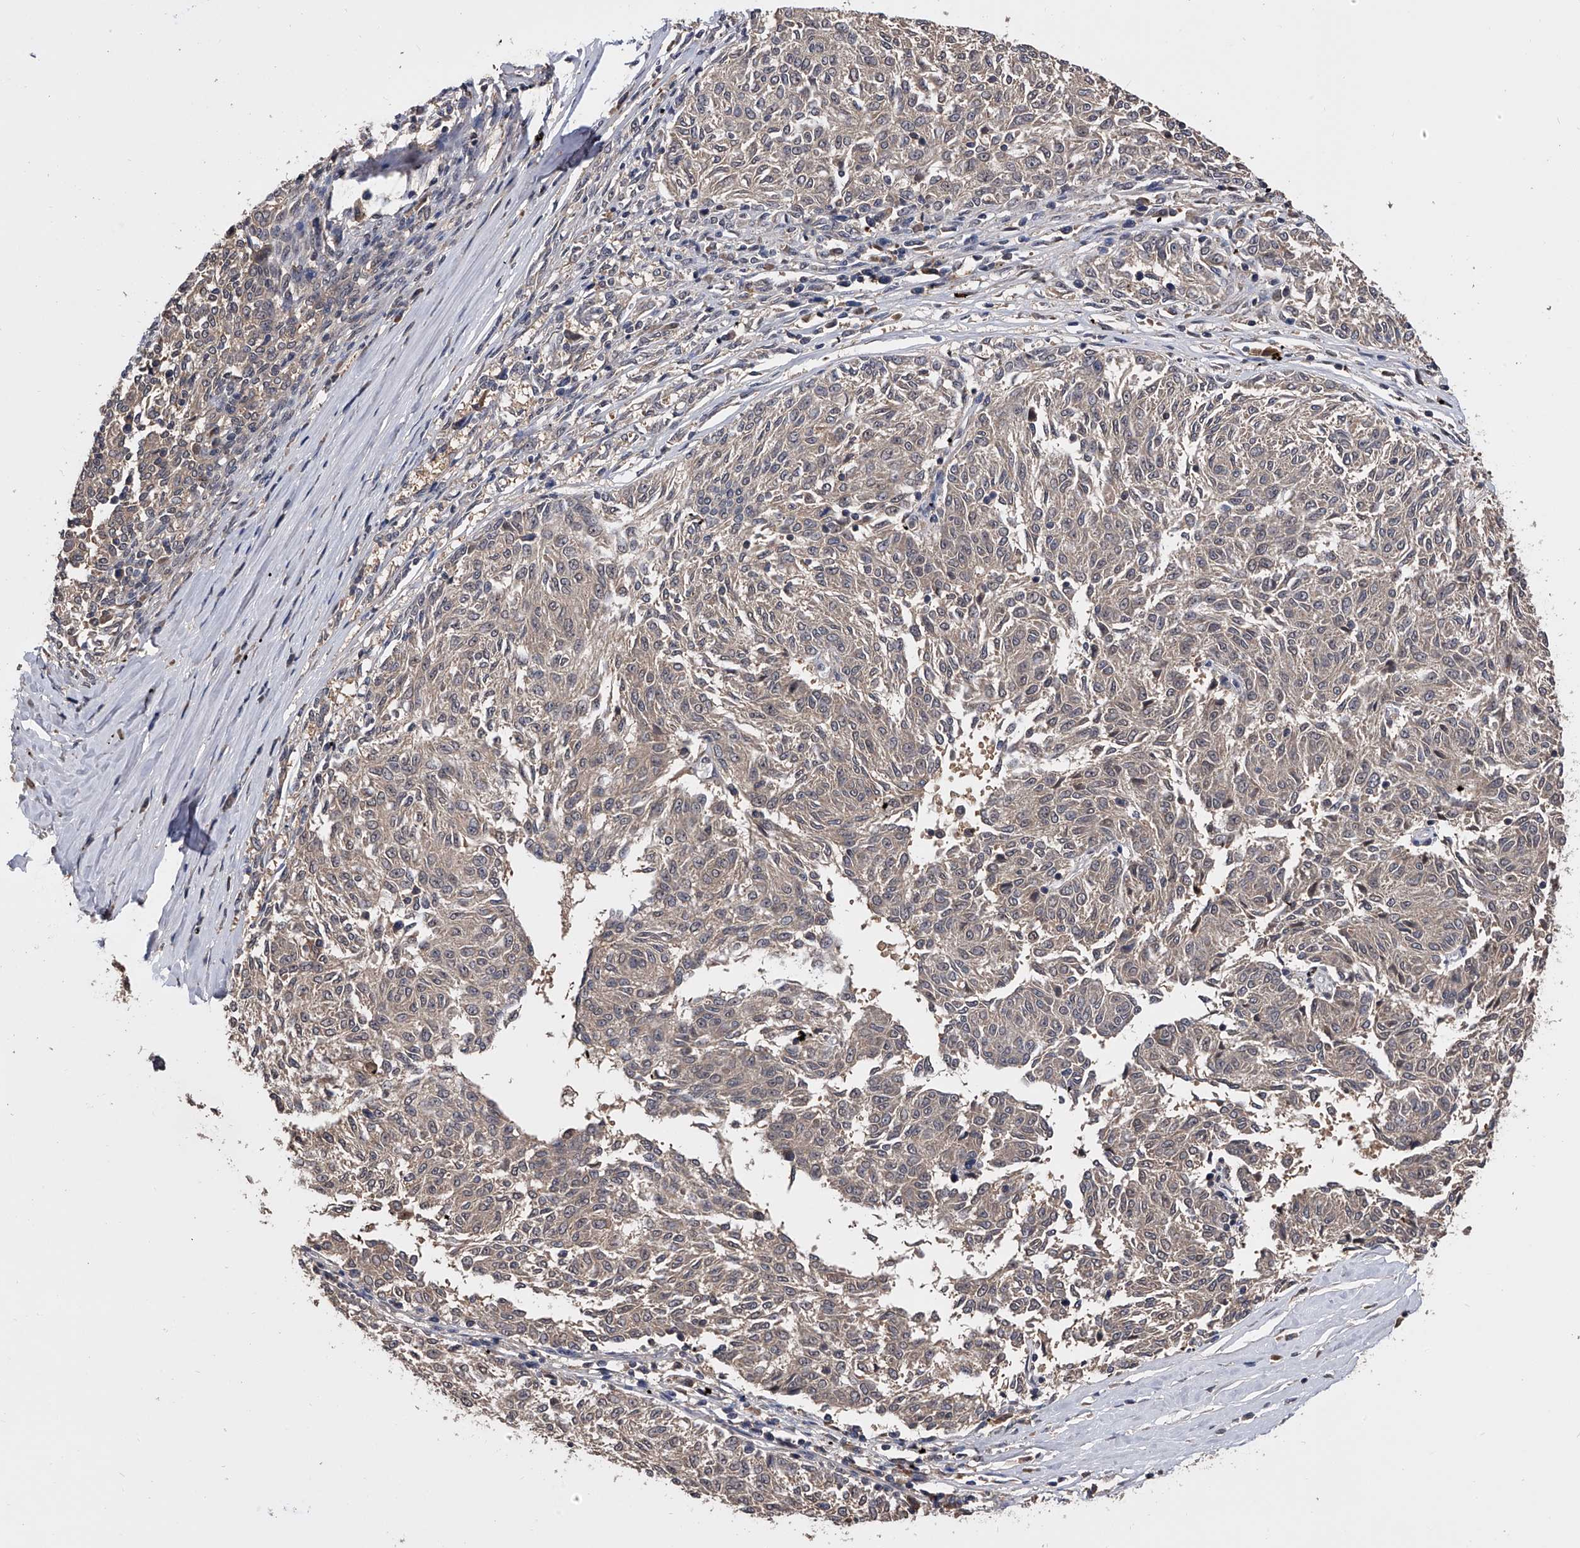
{"staining": {"intensity": "negative", "quantity": "none", "location": "none"}, "tissue": "melanoma", "cell_type": "Tumor cells", "image_type": "cancer", "snomed": [{"axis": "morphology", "description": "Malignant melanoma, NOS"}, {"axis": "topography", "description": "Skin"}], "caption": "Histopathology image shows no significant protein expression in tumor cells of melanoma.", "gene": "EFCAB7", "patient": {"sex": "female", "age": 72}}